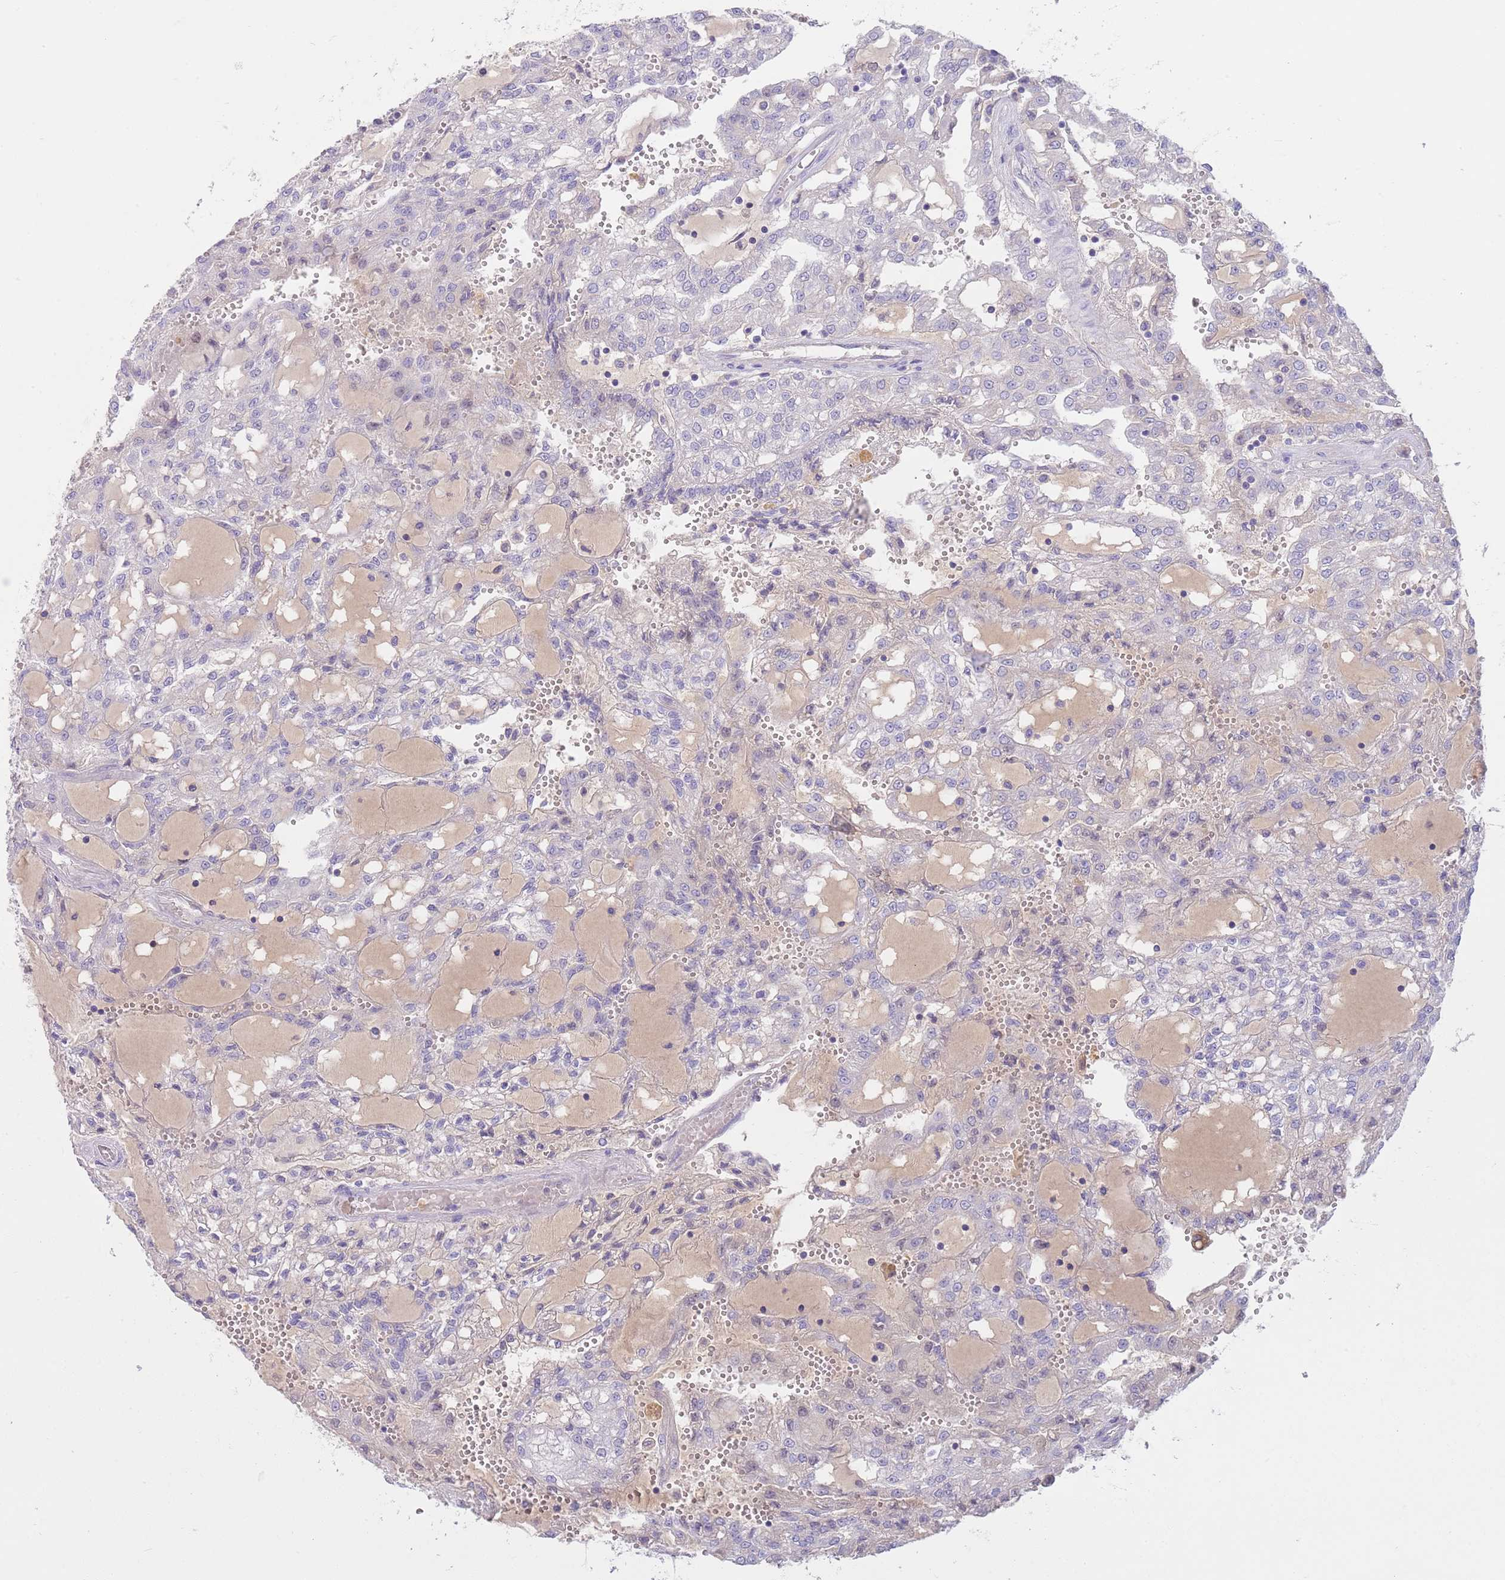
{"staining": {"intensity": "negative", "quantity": "none", "location": "none"}, "tissue": "renal cancer", "cell_type": "Tumor cells", "image_type": "cancer", "snomed": [{"axis": "morphology", "description": "Adenocarcinoma, NOS"}, {"axis": "topography", "description": "Kidney"}], "caption": "DAB immunohistochemical staining of renal adenocarcinoma demonstrates no significant positivity in tumor cells.", "gene": "IGFL4", "patient": {"sex": "male", "age": 63}}